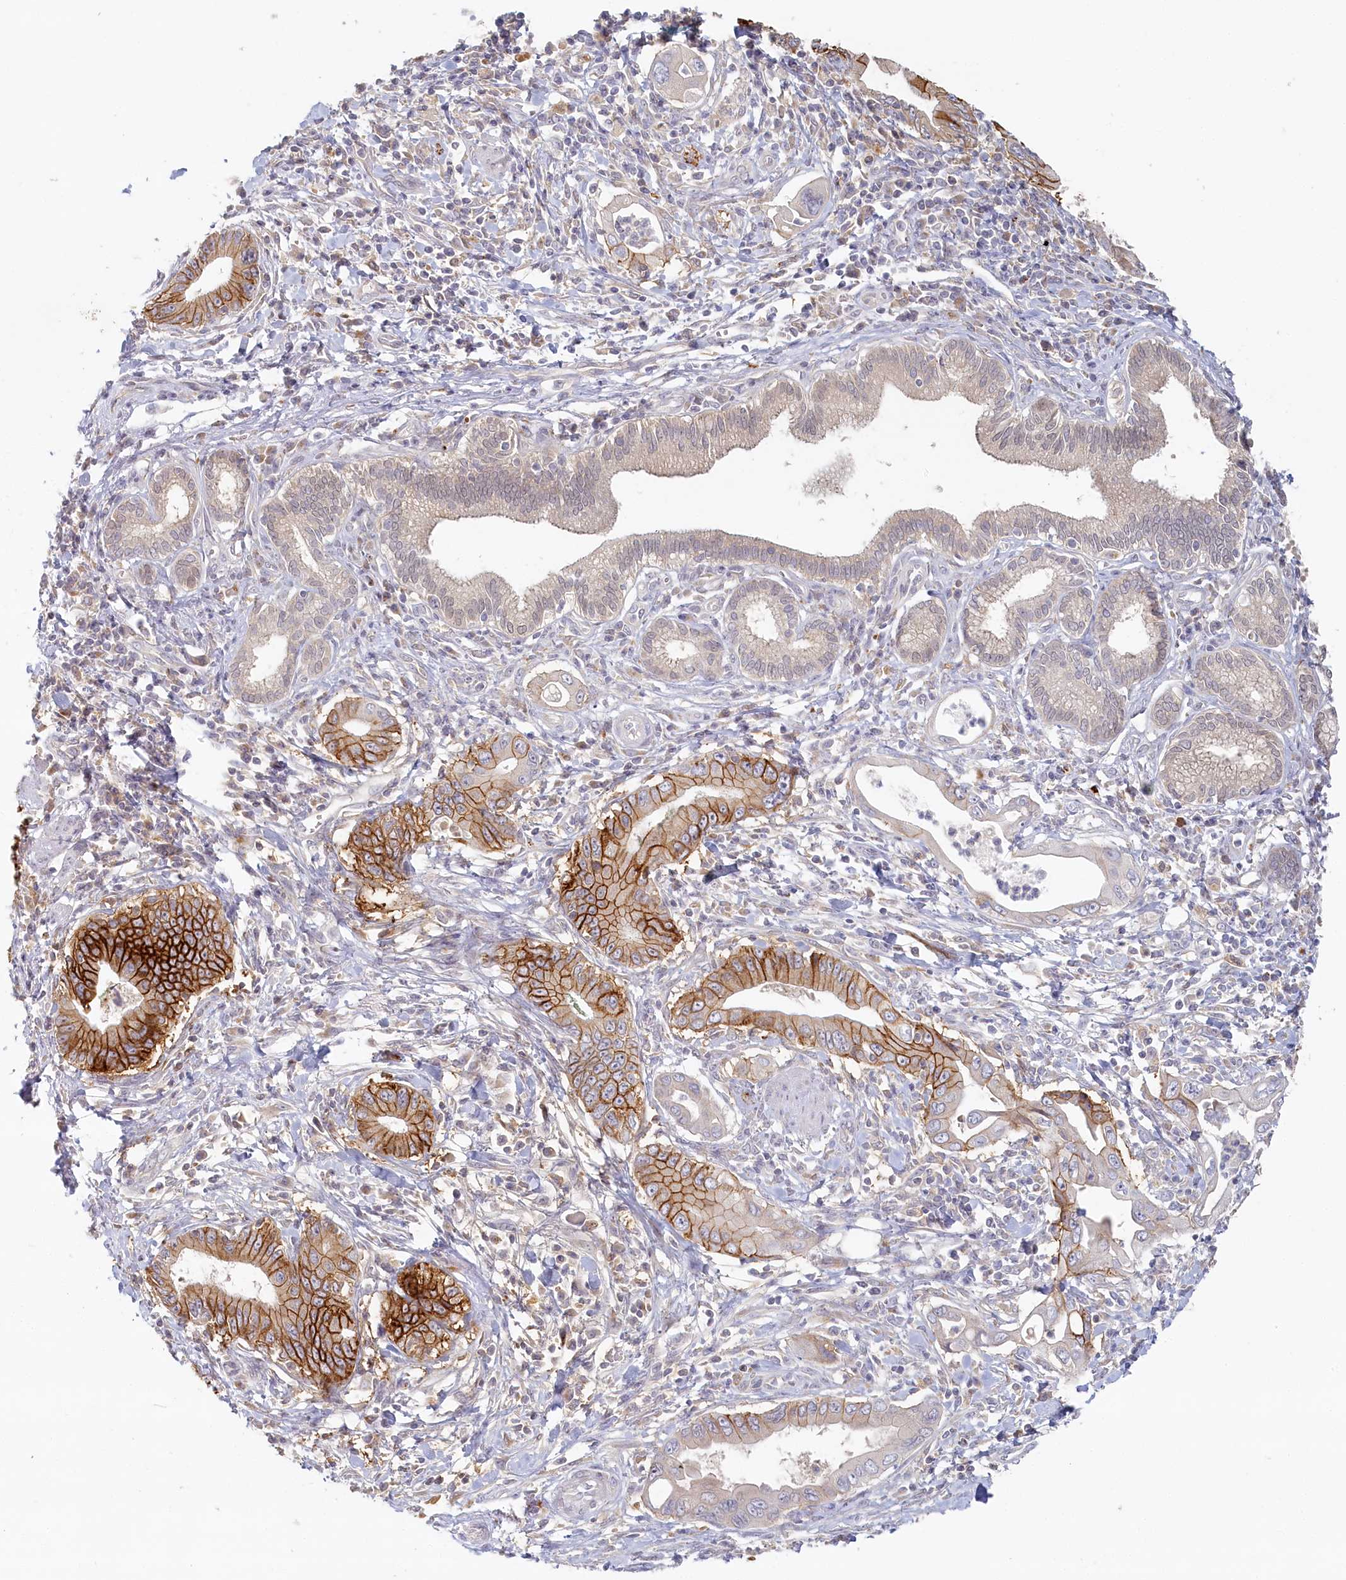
{"staining": {"intensity": "strong", "quantity": "25%-75%", "location": "cytoplasmic/membranous"}, "tissue": "pancreatic cancer", "cell_type": "Tumor cells", "image_type": "cancer", "snomed": [{"axis": "morphology", "description": "Adenocarcinoma, NOS"}, {"axis": "topography", "description": "Pancreas"}], "caption": "Human adenocarcinoma (pancreatic) stained with a brown dye displays strong cytoplasmic/membranous positive positivity in about 25%-75% of tumor cells.", "gene": "VSIG1", "patient": {"sex": "male", "age": 78}}